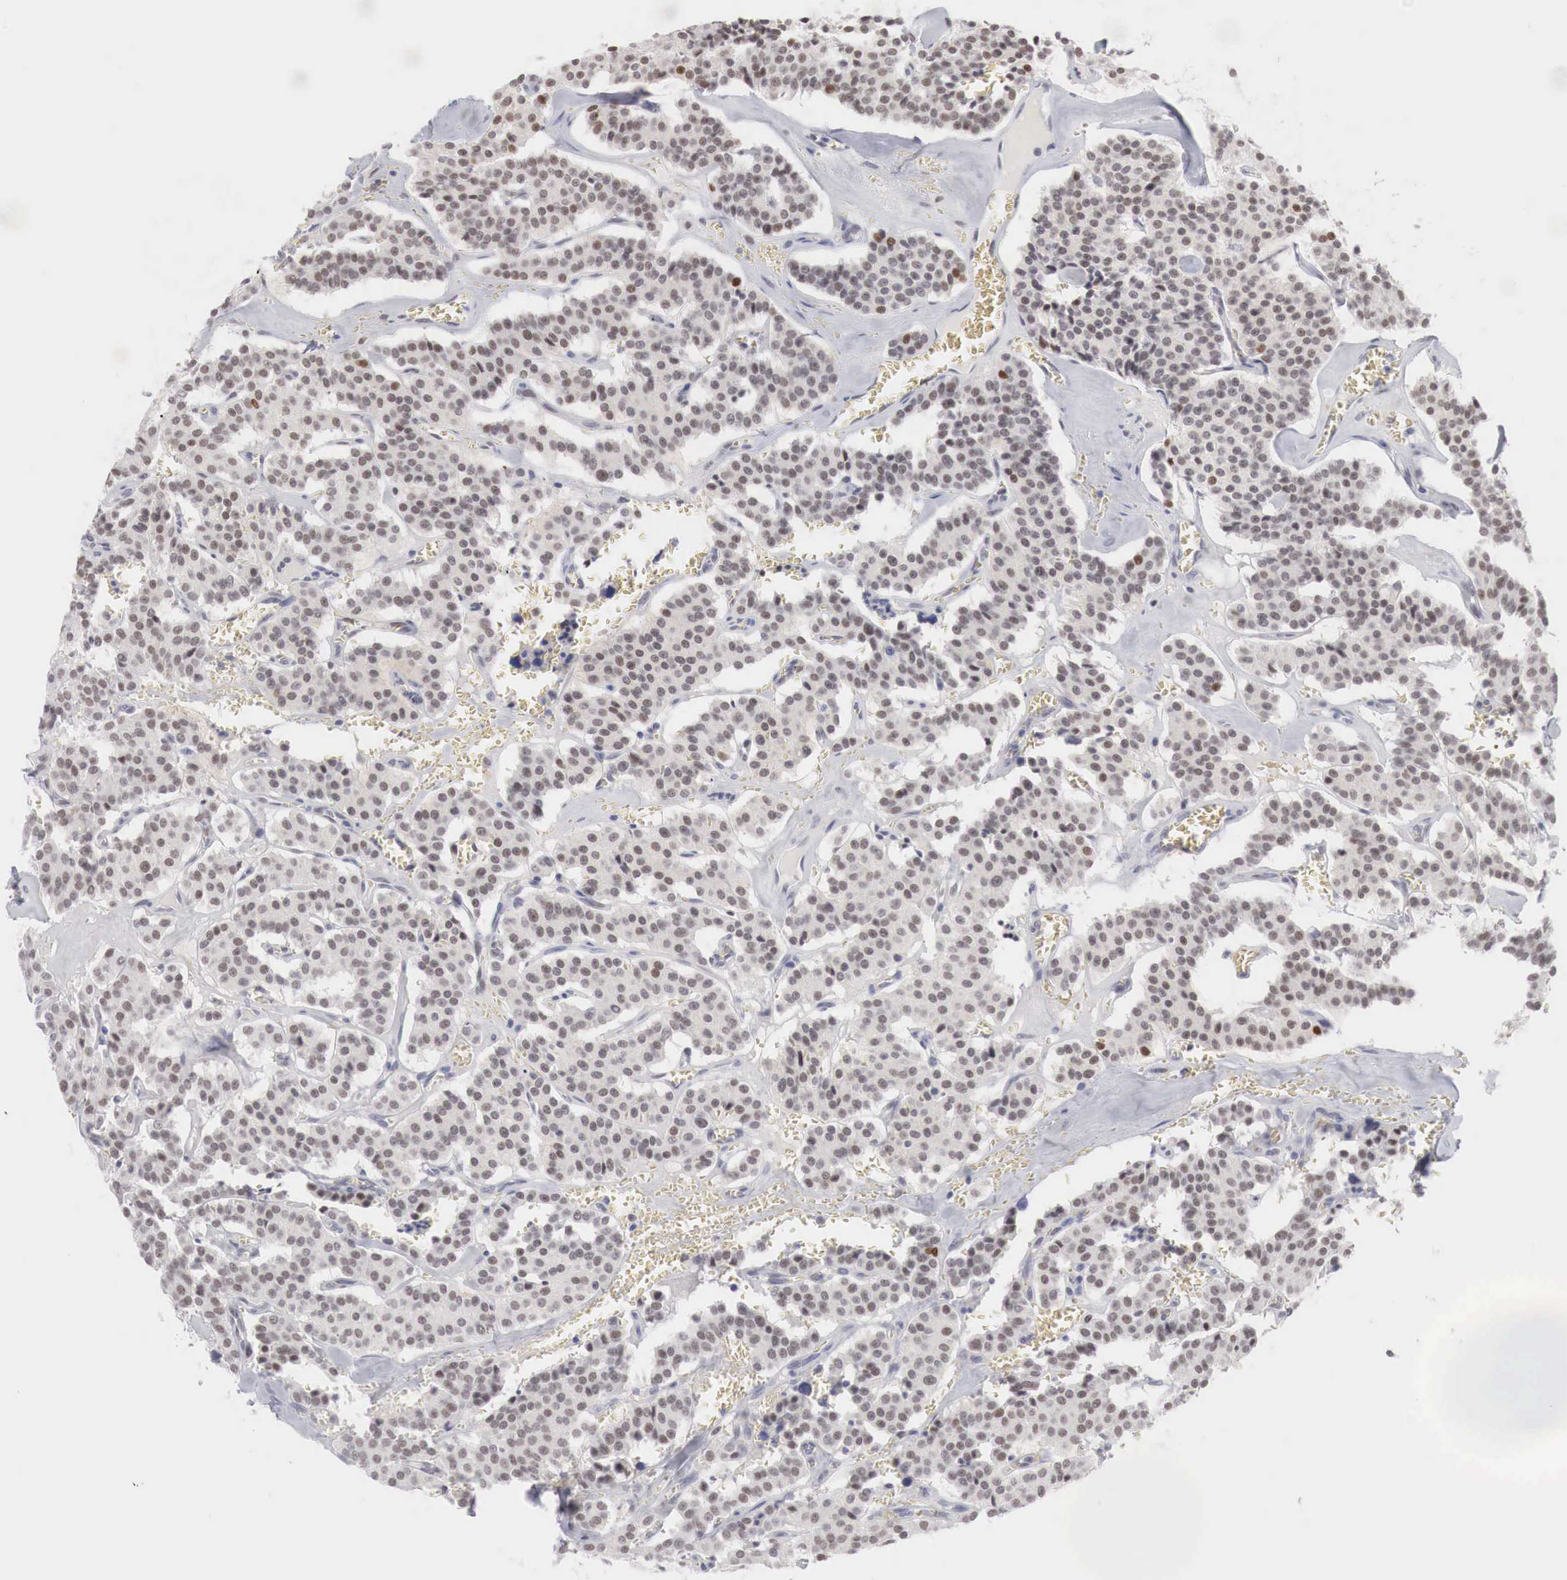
{"staining": {"intensity": "moderate", "quantity": ">75%", "location": "nuclear"}, "tissue": "carcinoid", "cell_type": "Tumor cells", "image_type": "cancer", "snomed": [{"axis": "morphology", "description": "Carcinoid, malignant, NOS"}, {"axis": "topography", "description": "Bronchus"}], "caption": "Immunohistochemistry (DAB) staining of malignant carcinoid displays moderate nuclear protein positivity in about >75% of tumor cells. The staining was performed using DAB (3,3'-diaminobenzidine) to visualize the protein expression in brown, while the nuclei were stained in blue with hematoxylin (Magnification: 20x).", "gene": "FOXP2", "patient": {"sex": "male", "age": 55}}